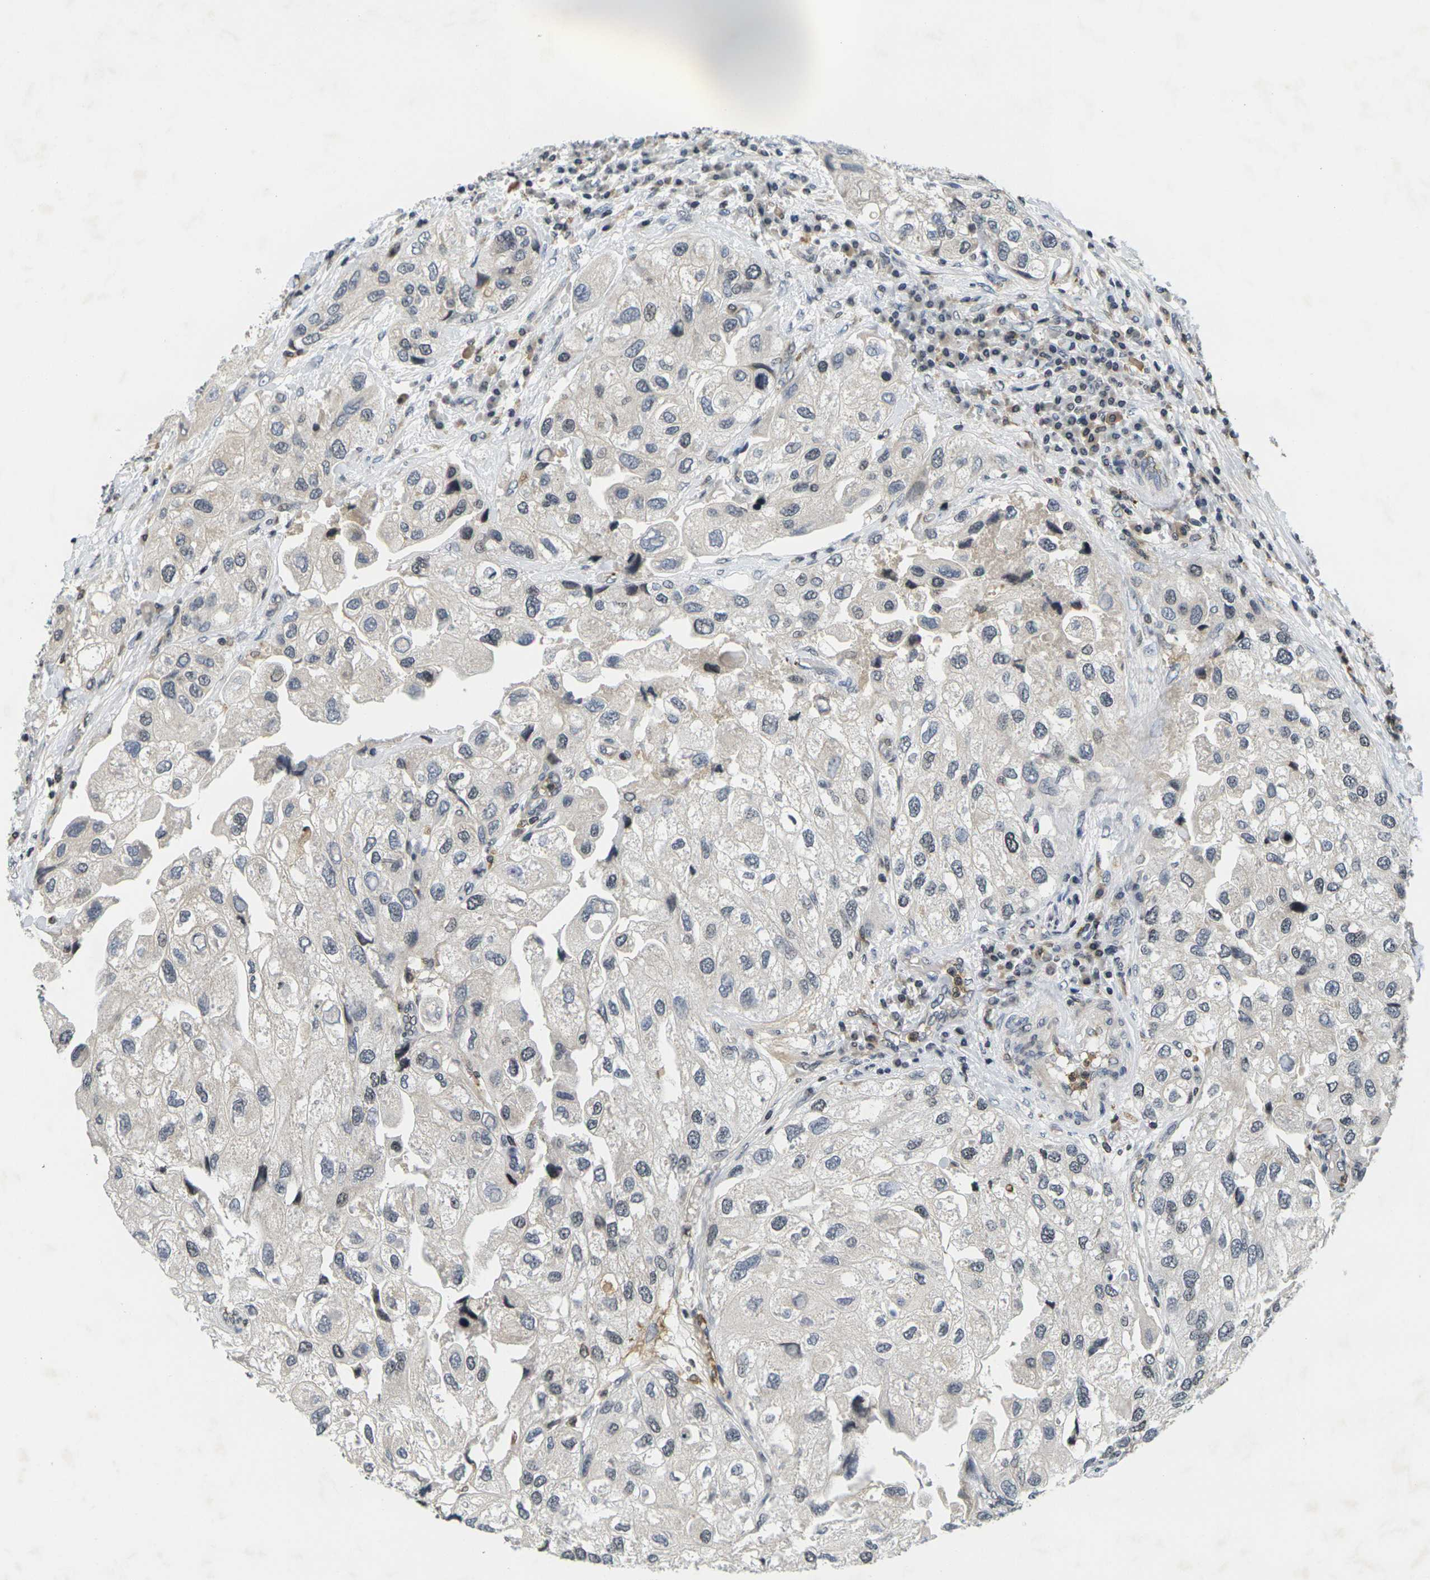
{"staining": {"intensity": "negative", "quantity": "none", "location": "none"}, "tissue": "urothelial cancer", "cell_type": "Tumor cells", "image_type": "cancer", "snomed": [{"axis": "morphology", "description": "Urothelial carcinoma, High grade"}, {"axis": "topography", "description": "Urinary bladder"}], "caption": "IHC histopathology image of high-grade urothelial carcinoma stained for a protein (brown), which exhibits no staining in tumor cells.", "gene": "C1QC", "patient": {"sex": "female", "age": 64}}